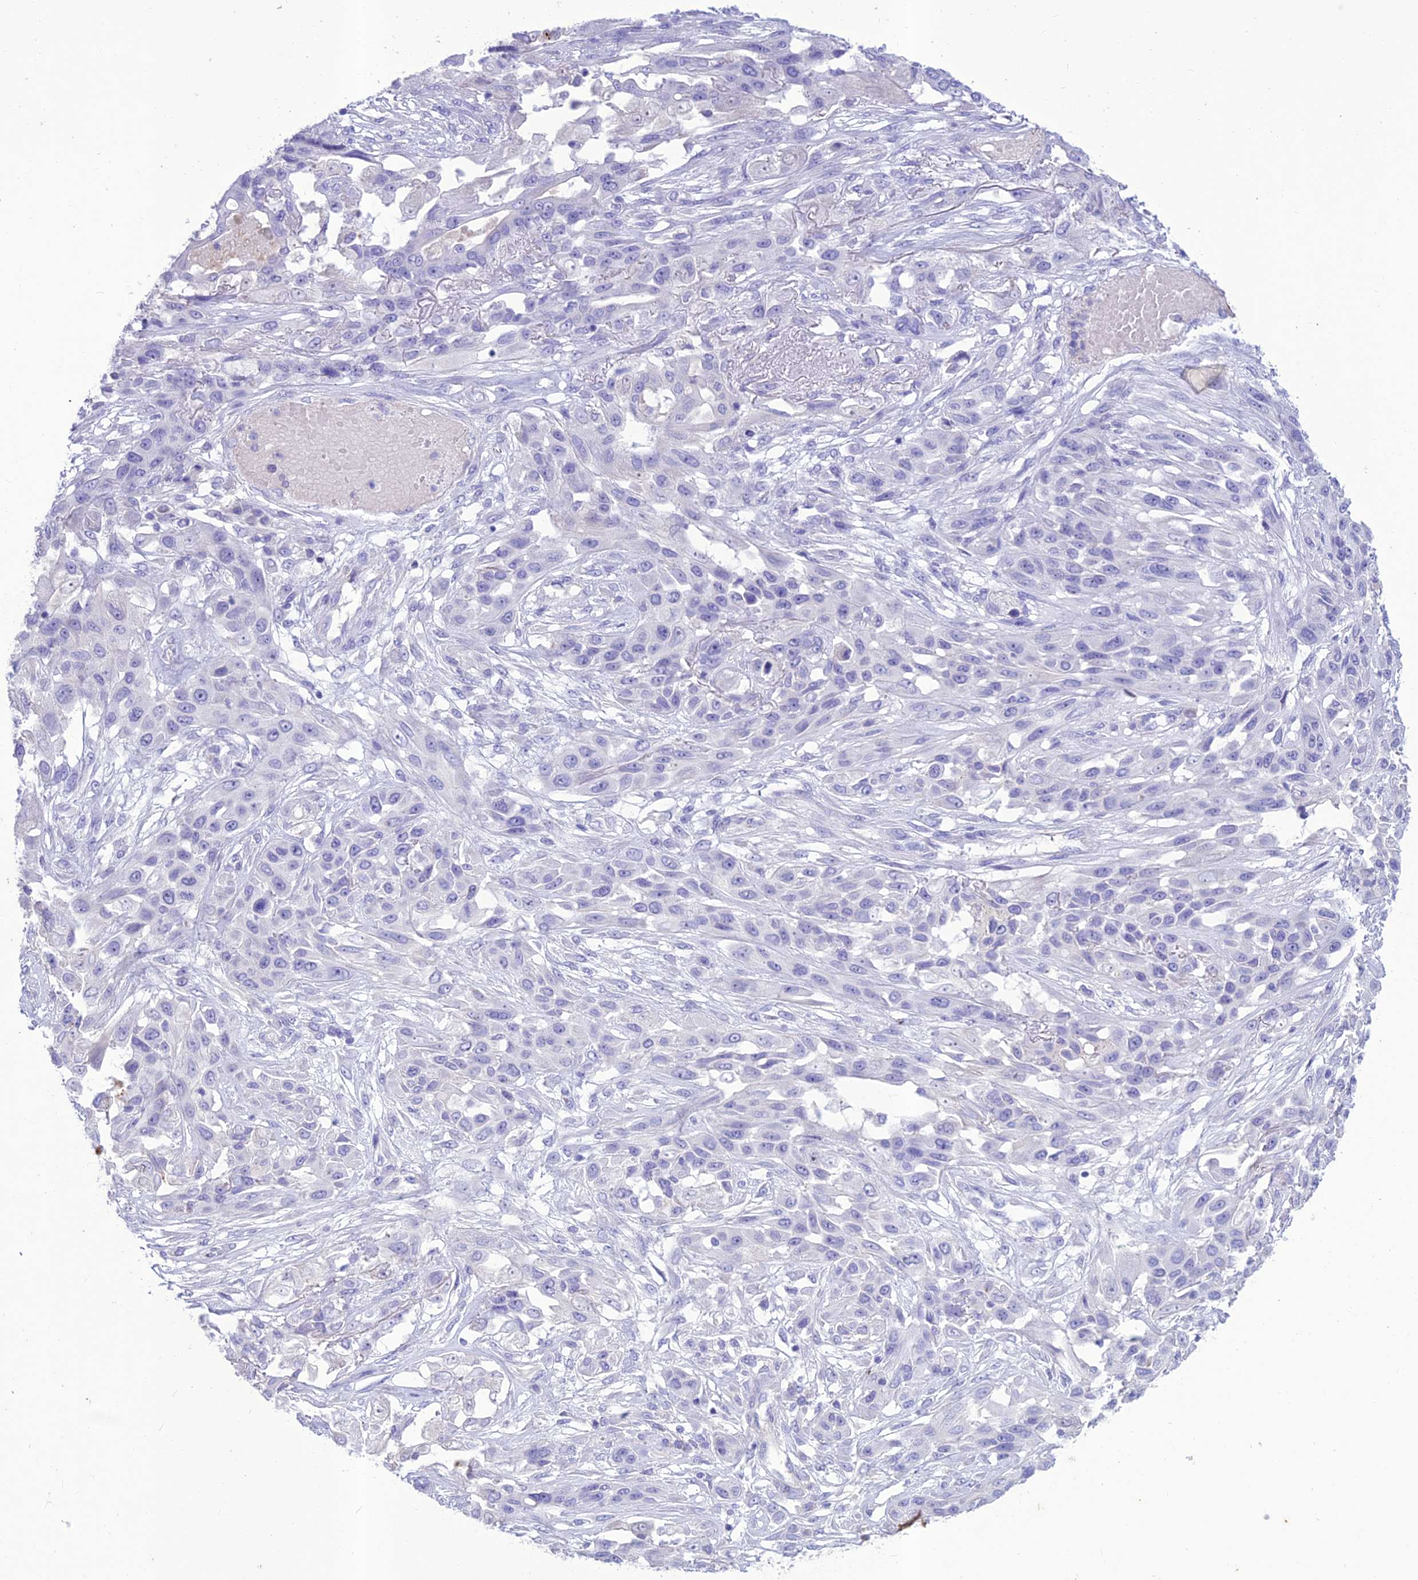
{"staining": {"intensity": "negative", "quantity": "none", "location": "none"}, "tissue": "lung cancer", "cell_type": "Tumor cells", "image_type": "cancer", "snomed": [{"axis": "morphology", "description": "Squamous cell carcinoma, NOS"}, {"axis": "topography", "description": "Lung"}], "caption": "Immunohistochemistry photomicrograph of human lung cancer stained for a protein (brown), which demonstrates no expression in tumor cells.", "gene": "IFT172", "patient": {"sex": "female", "age": 70}}